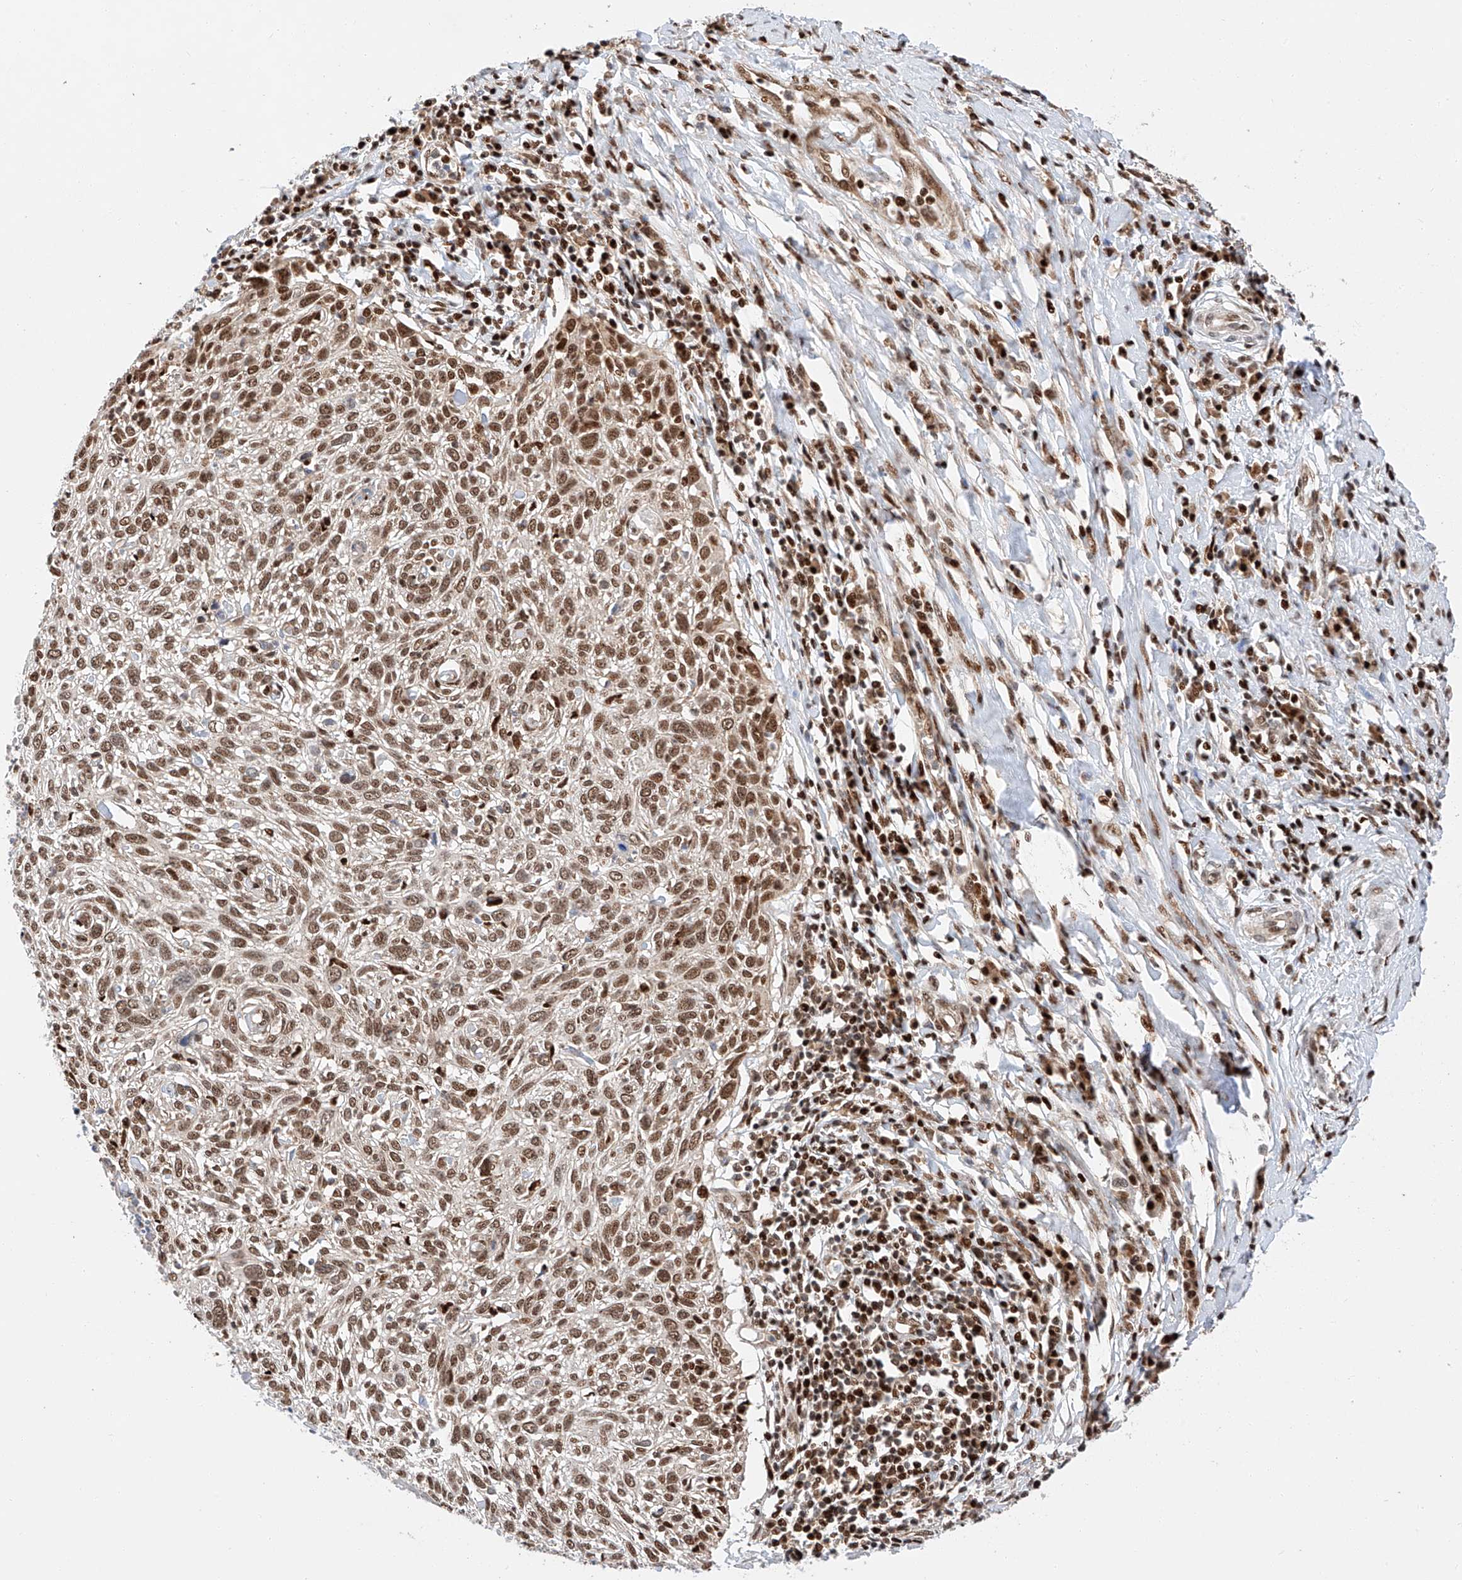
{"staining": {"intensity": "moderate", "quantity": ">75%", "location": "nuclear"}, "tissue": "cervical cancer", "cell_type": "Tumor cells", "image_type": "cancer", "snomed": [{"axis": "morphology", "description": "Squamous cell carcinoma, NOS"}, {"axis": "topography", "description": "Cervix"}], "caption": "Protein expression analysis of human squamous cell carcinoma (cervical) reveals moderate nuclear staining in about >75% of tumor cells.", "gene": "HDAC9", "patient": {"sex": "female", "age": 51}}